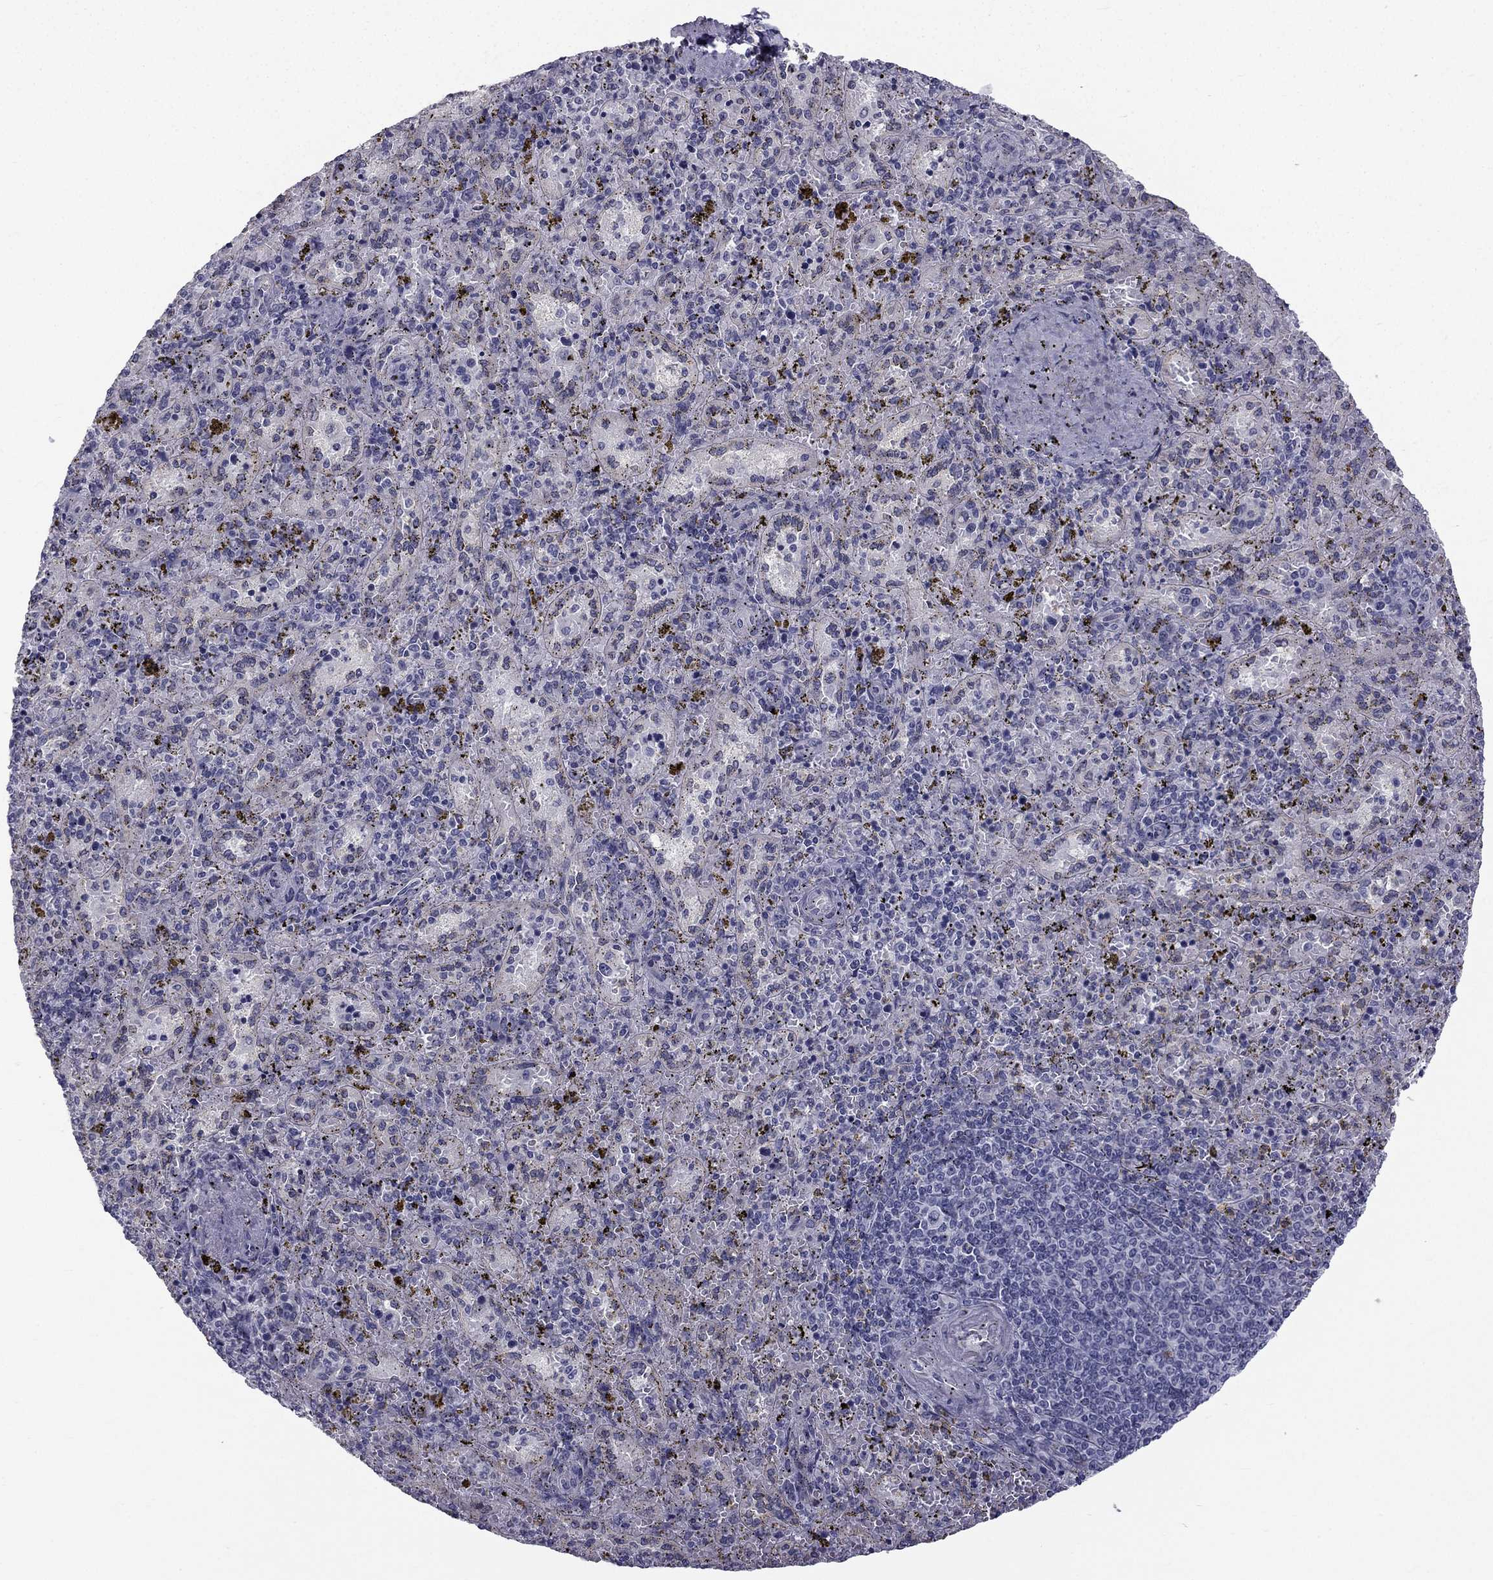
{"staining": {"intensity": "negative", "quantity": "none", "location": "none"}, "tissue": "spleen", "cell_type": "Cells in red pulp", "image_type": "normal", "snomed": [{"axis": "morphology", "description": "Normal tissue, NOS"}, {"axis": "topography", "description": "Spleen"}], "caption": "A photomicrograph of spleen stained for a protein shows no brown staining in cells in red pulp.", "gene": "CCDC40", "patient": {"sex": "female", "age": 50}}